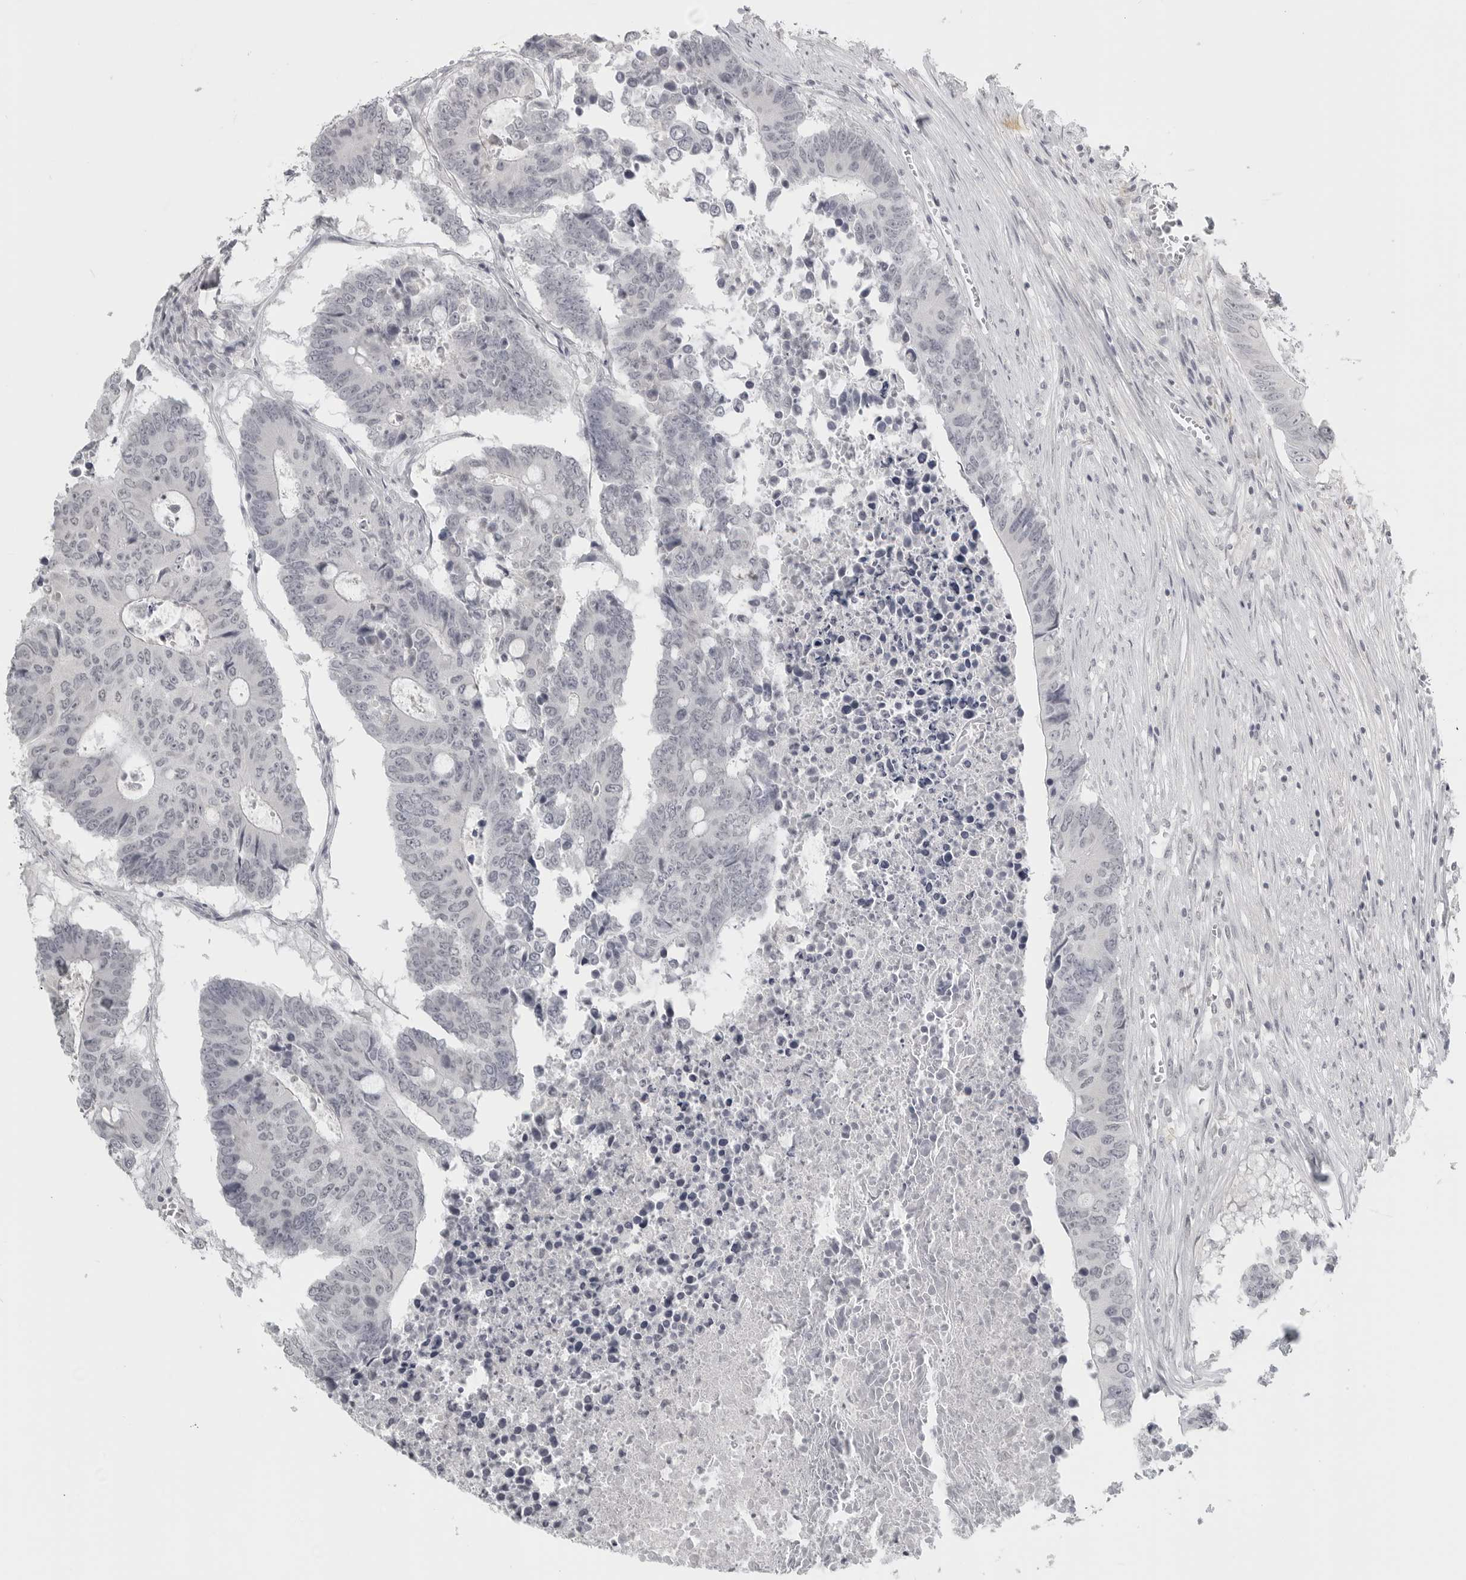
{"staining": {"intensity": "negative", "quantity": "none", "location": "none"}, "tissue": "colorectal cancer", "cell_type": "Tumor cells", "image_type": "cancer", "snomed": [{"axis": "morphology", "description": "Adenocarcinoma, NOS"}, {"axis": "topography", "description": "Colon"}], "caption": "IHC of human colorectal adenocarcinoma reveals no staining in tumor cells. The staining was performed using DAB (3,3'-diaminobenzidine) to visualize the protein expression in brown, while the nuclei were stained in blue with hematoxylin (Magnification: 20x).", "gene": "BPIFA1", "patient": {"sex": "male", "age": 87}}